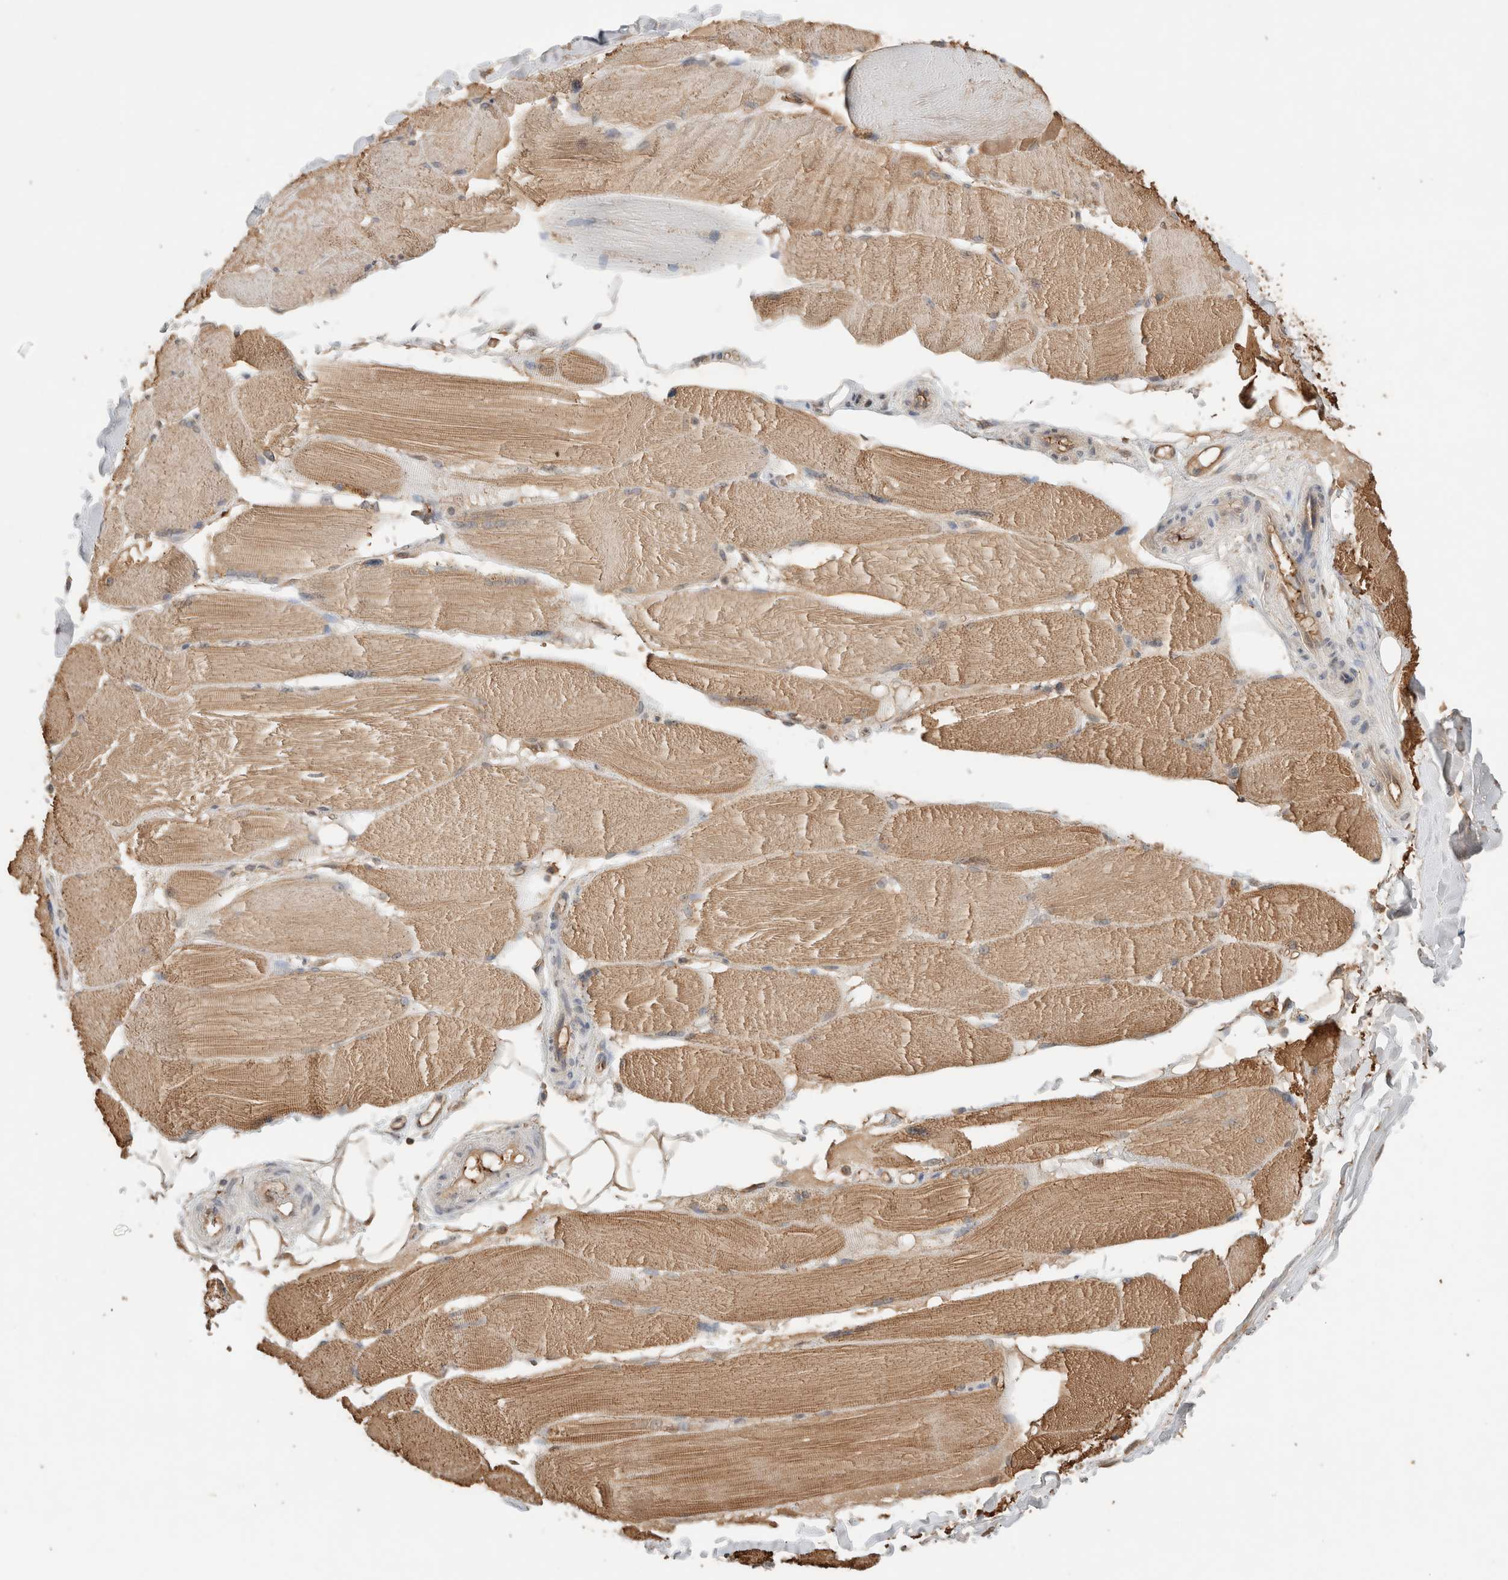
{"staining": {"intensity": "moderate", "quantity": "25%-75%", "location": "cytoplasmic/membranous"}, "tissue": "skeletal muscle", "cell_type": "Myocytes", "image_type": "normal", "snomed": [{"axis": "morphology", "description": "Normal tissue, NOS"}, {"axis": "topography", "description": "Skin"}, {"axis": "topography", "description": "Skeletal muscle"}], "caption": "This photomicrograph shows benign skeletal muscle stained with immunohistochemistry to label a protein in brown. The cytoplasmic/membranous of myocytes show moderate positivity for the protein. Nuclei are counter-stained blue.", "gene": "YWHAH", "patient": {"sex": "male", "age": 83}}